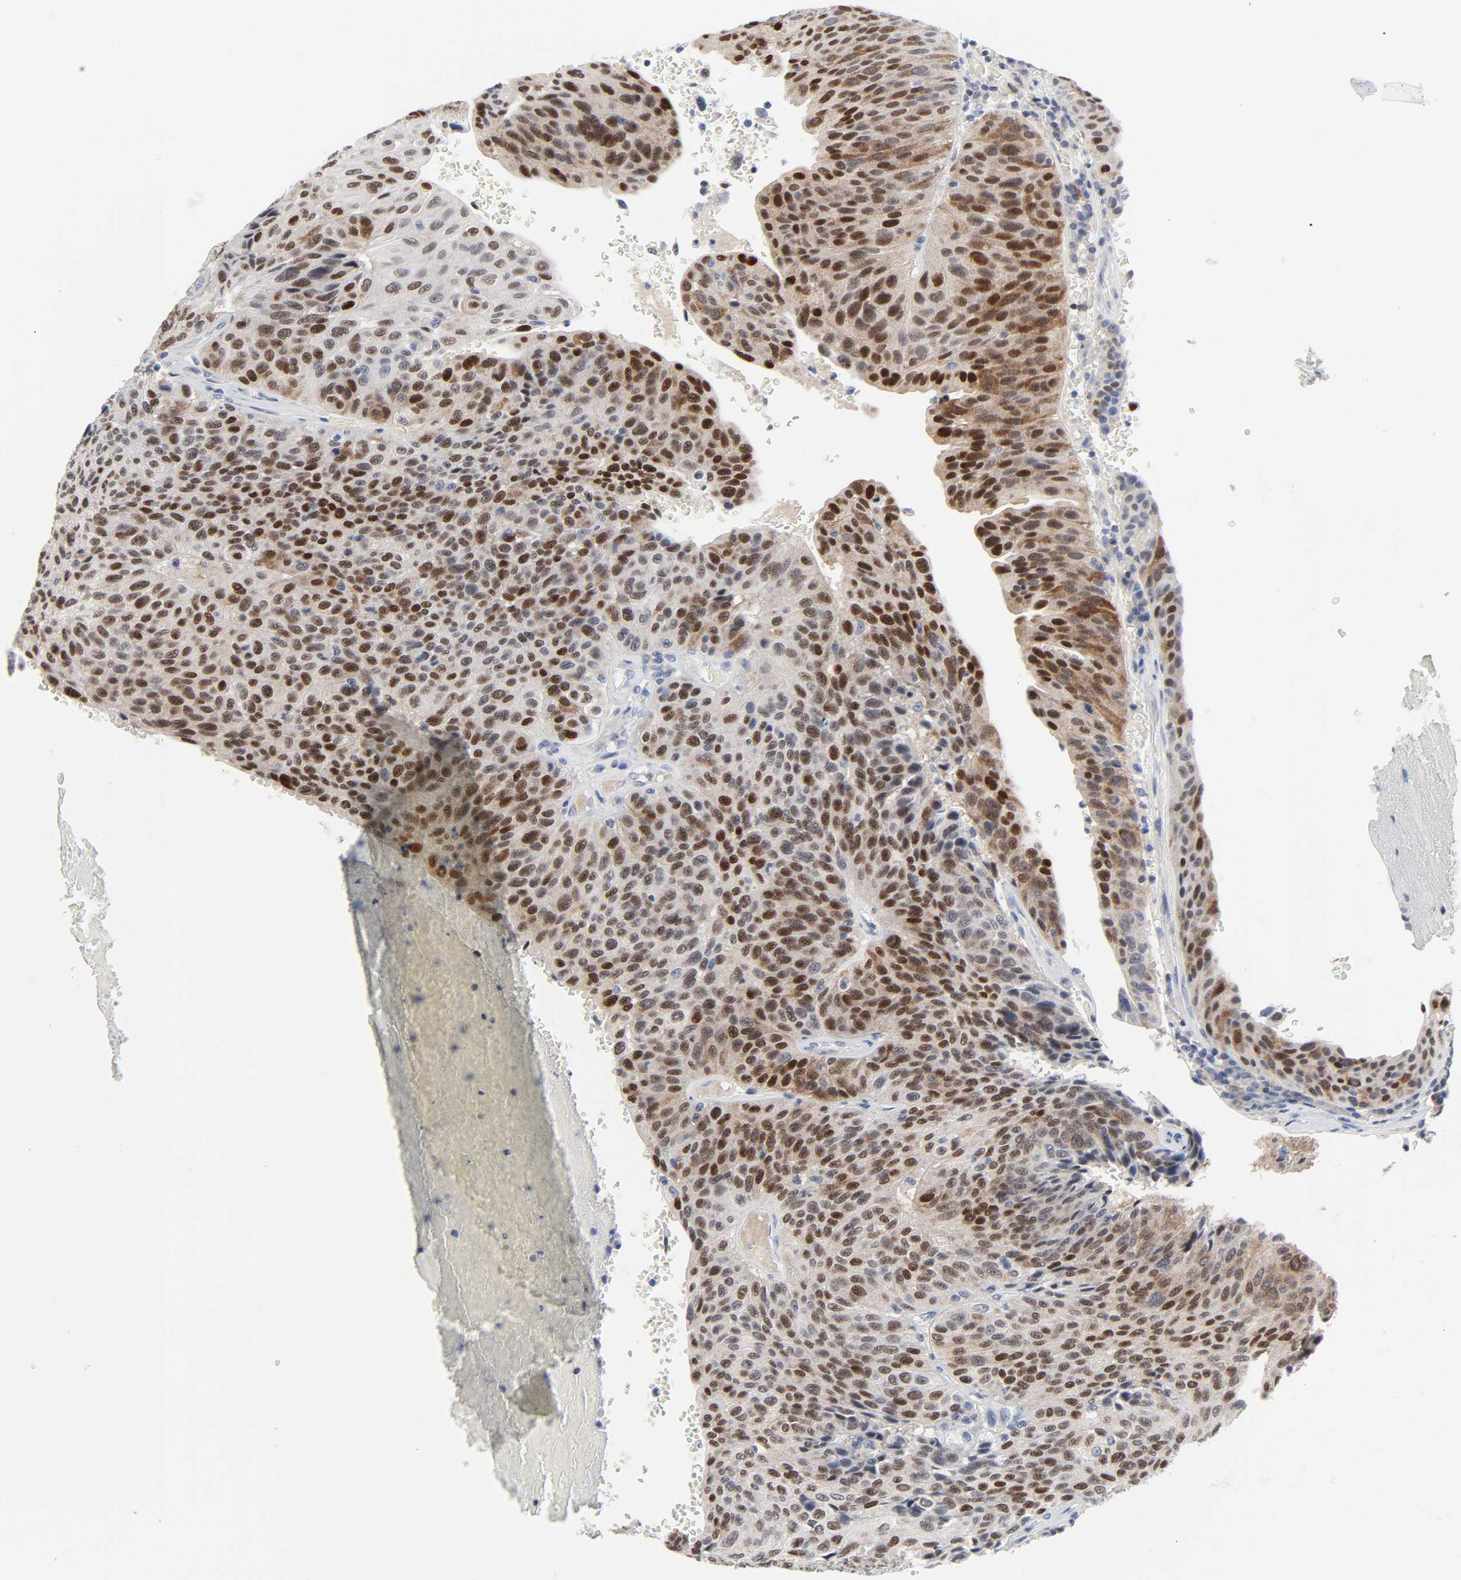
{"staining": {"intensity": "strong", "quantity": ">75%", "location": "nuclear"}, "tissue": "urothelial cancer", "cell_type": "Tumor cells", "image_type": "cancer", "snomed": [{"axis": "morphology", "description": "Urothelial carcinoma, High grade"}, {"axis": "topography", "description": "Urinary bladder"}], "caption": "Immunohistochemistry of human high-grade urothelial carcinoma reveals high levels of strong nuclear positivity in about >75% of tumor cells. (brown staining indicates protein expression, while blue staining denotes nuclei).", "gene": "WEE1", "patient": {"sex": "male", "age": 66}}